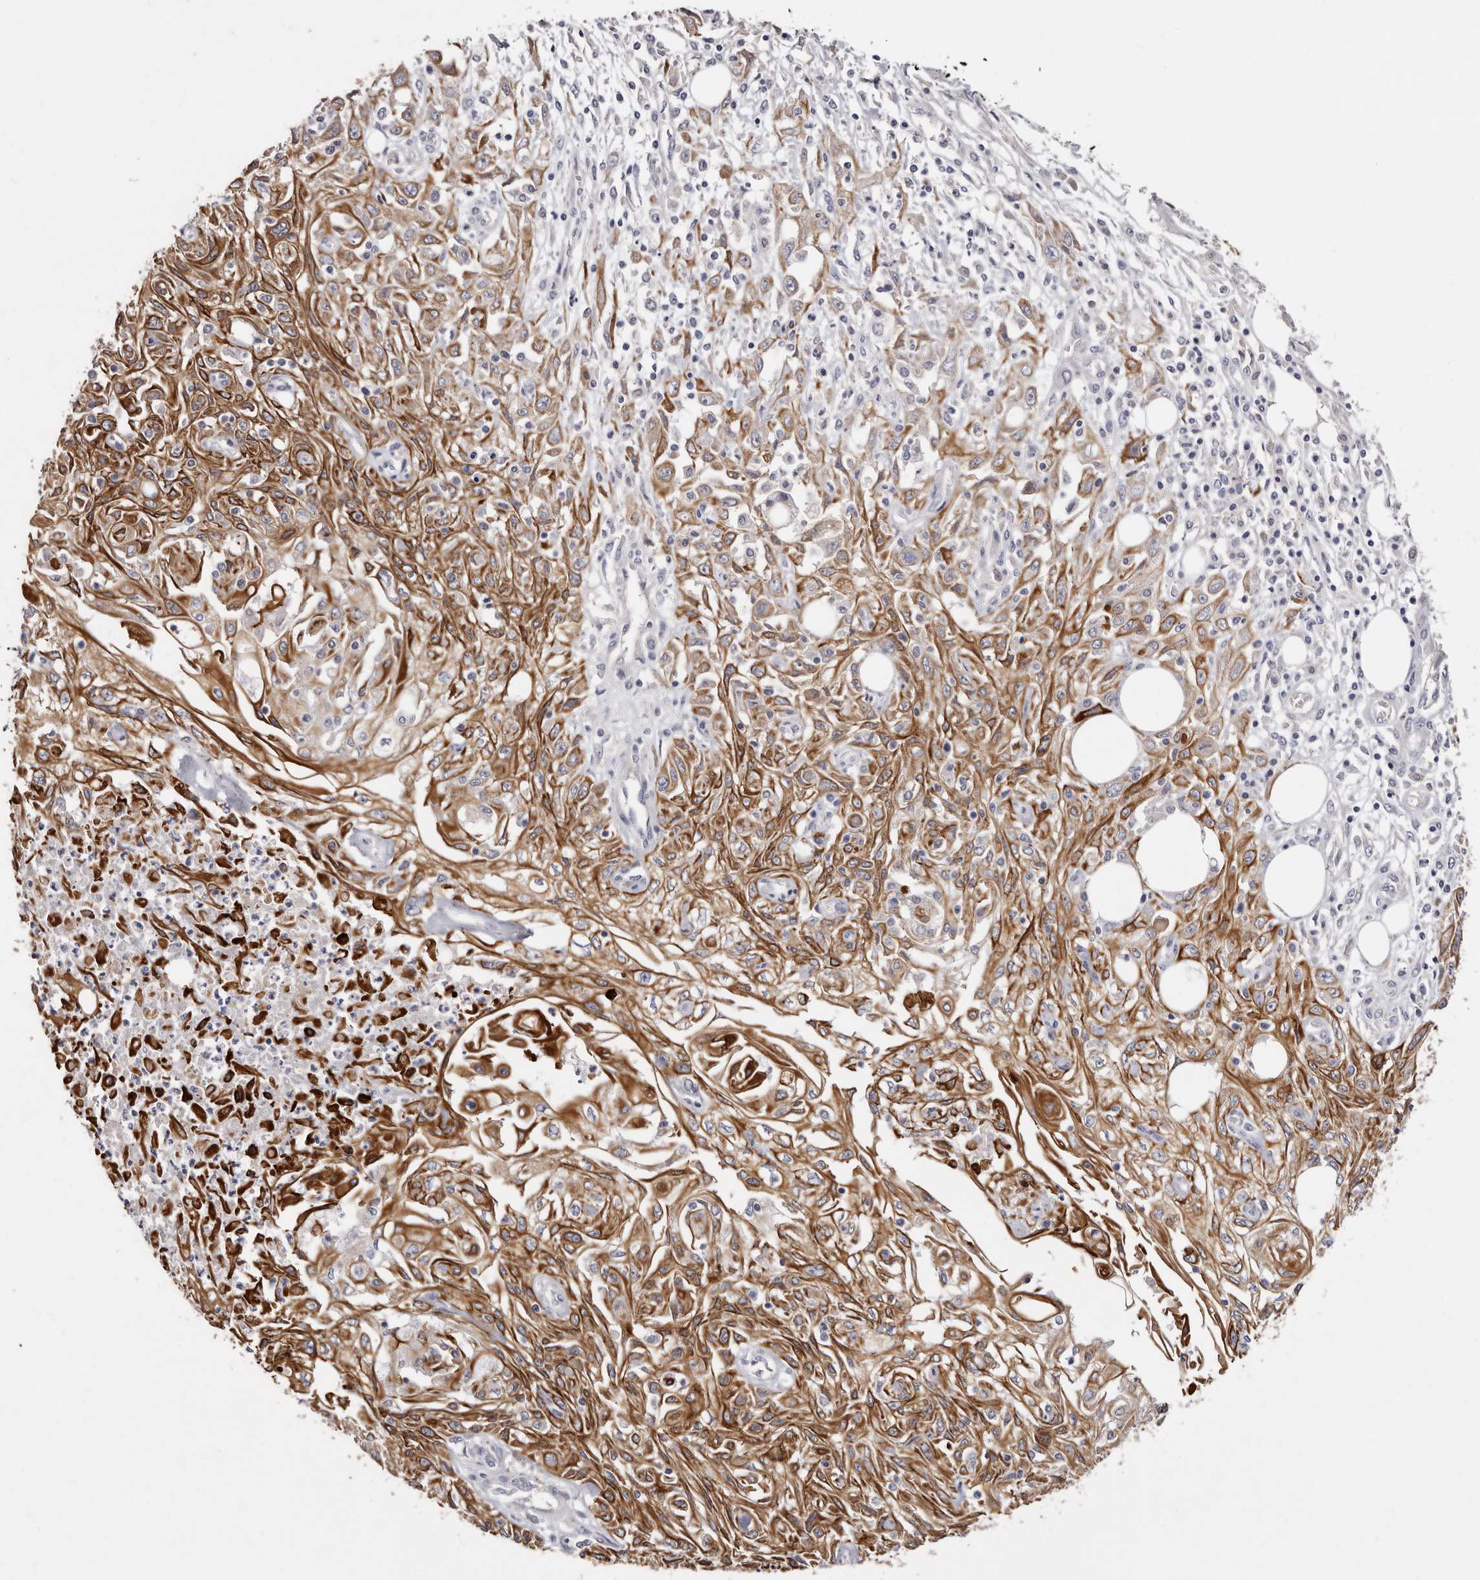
{"staining": {"intensity": "moderate", "quantity": ">75%", "location": "cytoplasmic/membranous"}, "tissue": "skin cancer", "cell_type": "Tumor cells", "image_type": "cancer", "snomed": [{"axis": "morphology", "description": "Squamous cell carcinoma, NOS"}, {"axis": "morphology", "description": "Squamous cell carcinoma, metastatic, NOS"}, {"axis": "topography", "description": "Skin"}, {"axis": "topography", "description": "Lymph node"}], "caption": "Moderate cytoplasmic/membranous protein positivity is identified in approximately >75% of tumor cells in skin metastatic squamous cell carcinoma.", "gene": "STK16", "patient": {"sex": "male", "age": 75}}